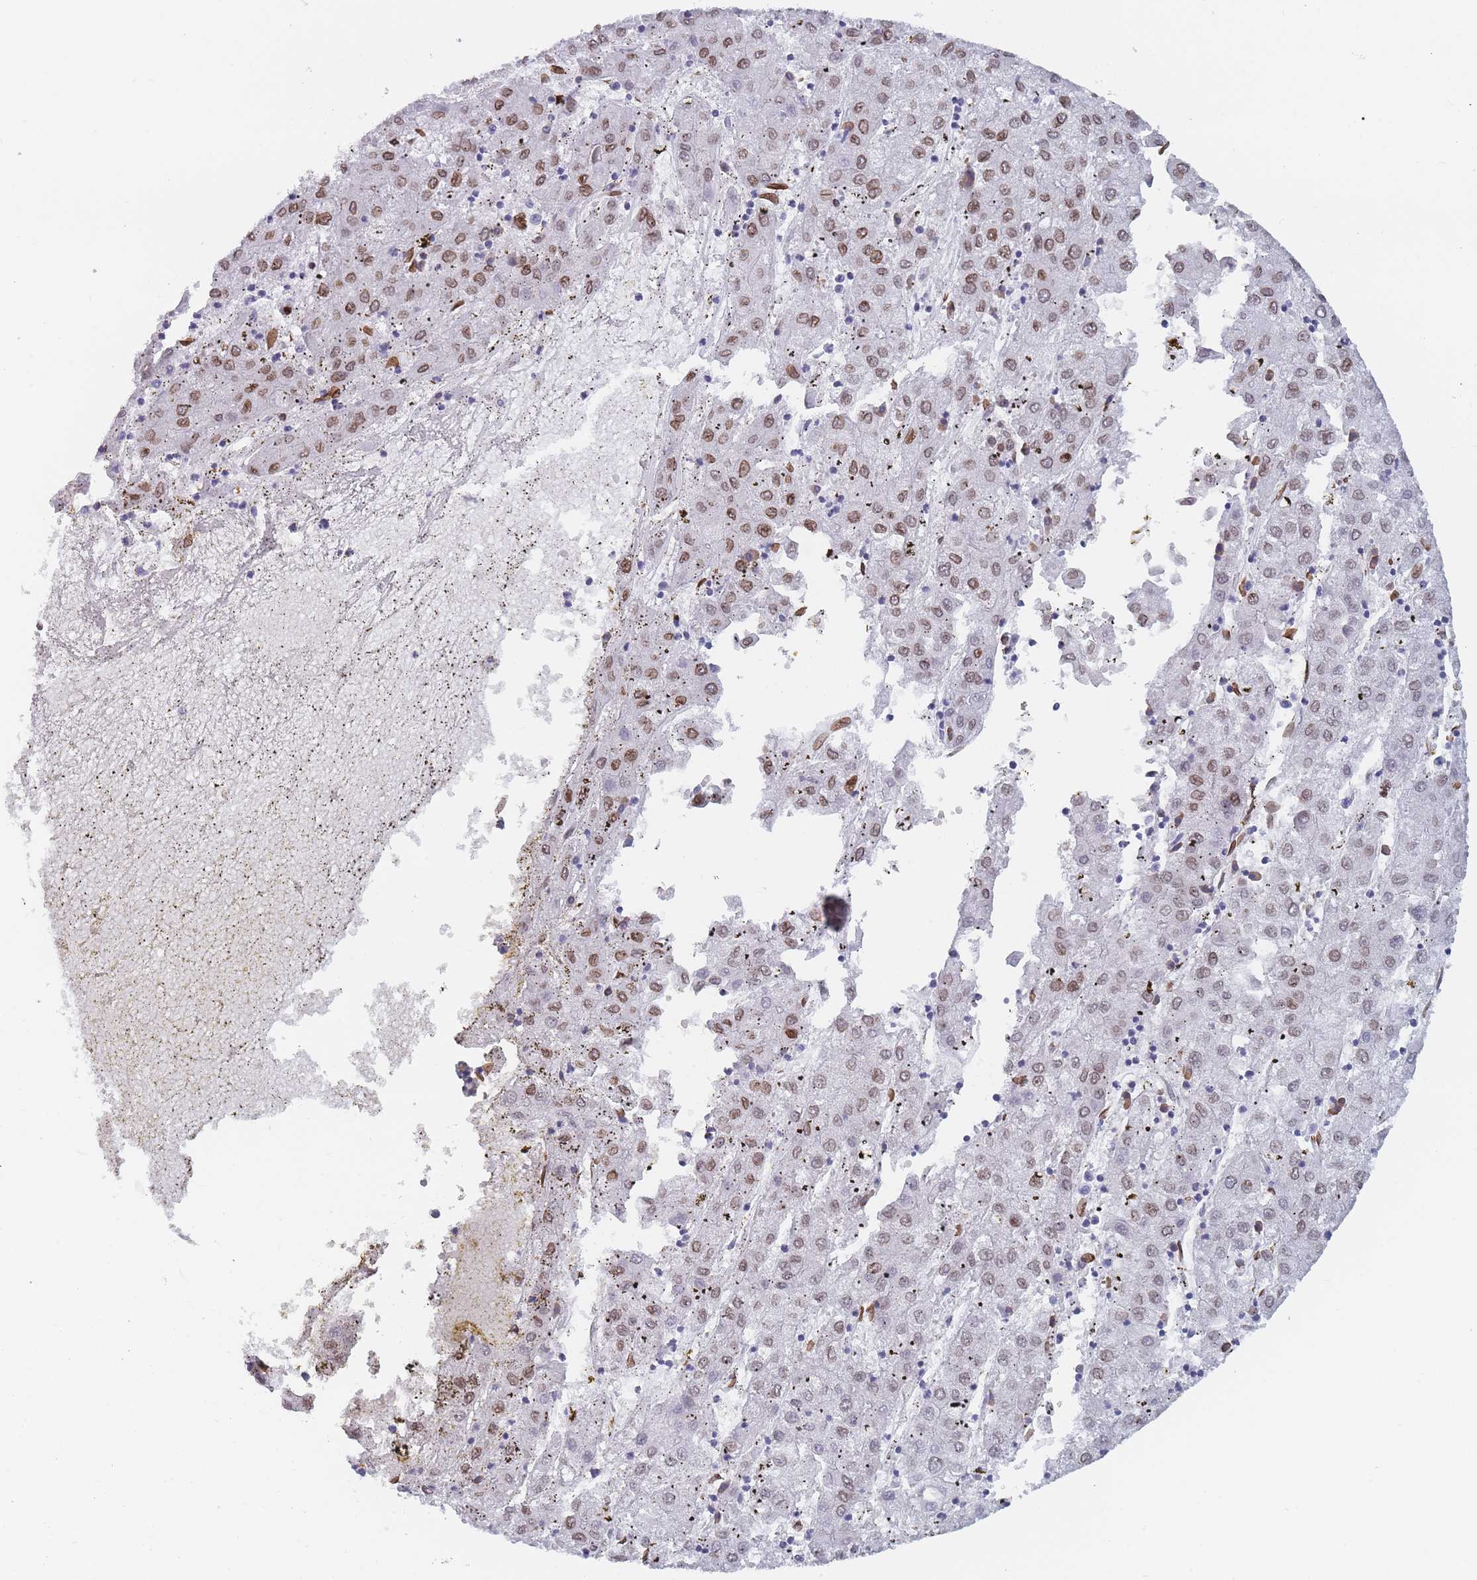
{"staining": {"intensity": "moderate", "quantity": ">75%", "location": "cytoplasmic/membranous,nuclear"}, "tissue": "liver cancer", "cell_type": "Tumor cells", "image_type": "cancer", "snomed": [{"axis": "morphology", "description": "Carcinoma, Hepatocellular, NOS"}, {"axis": "topography", "description": "Liver"}], "caption": "Brown immunohistochemical staining in human liver cancer (hepatocellular carcinoma) reveals moderate cytoplasmic/membranous and nuclear staining in about >75% of tumor cells. The protein of interest is stained brown, and the nuclei are stained in blue (DAB IHC with brightfield microscopy, high magnification).", "gene": "ZBTB1", "patient": {"sex": "male", "age": 72}}